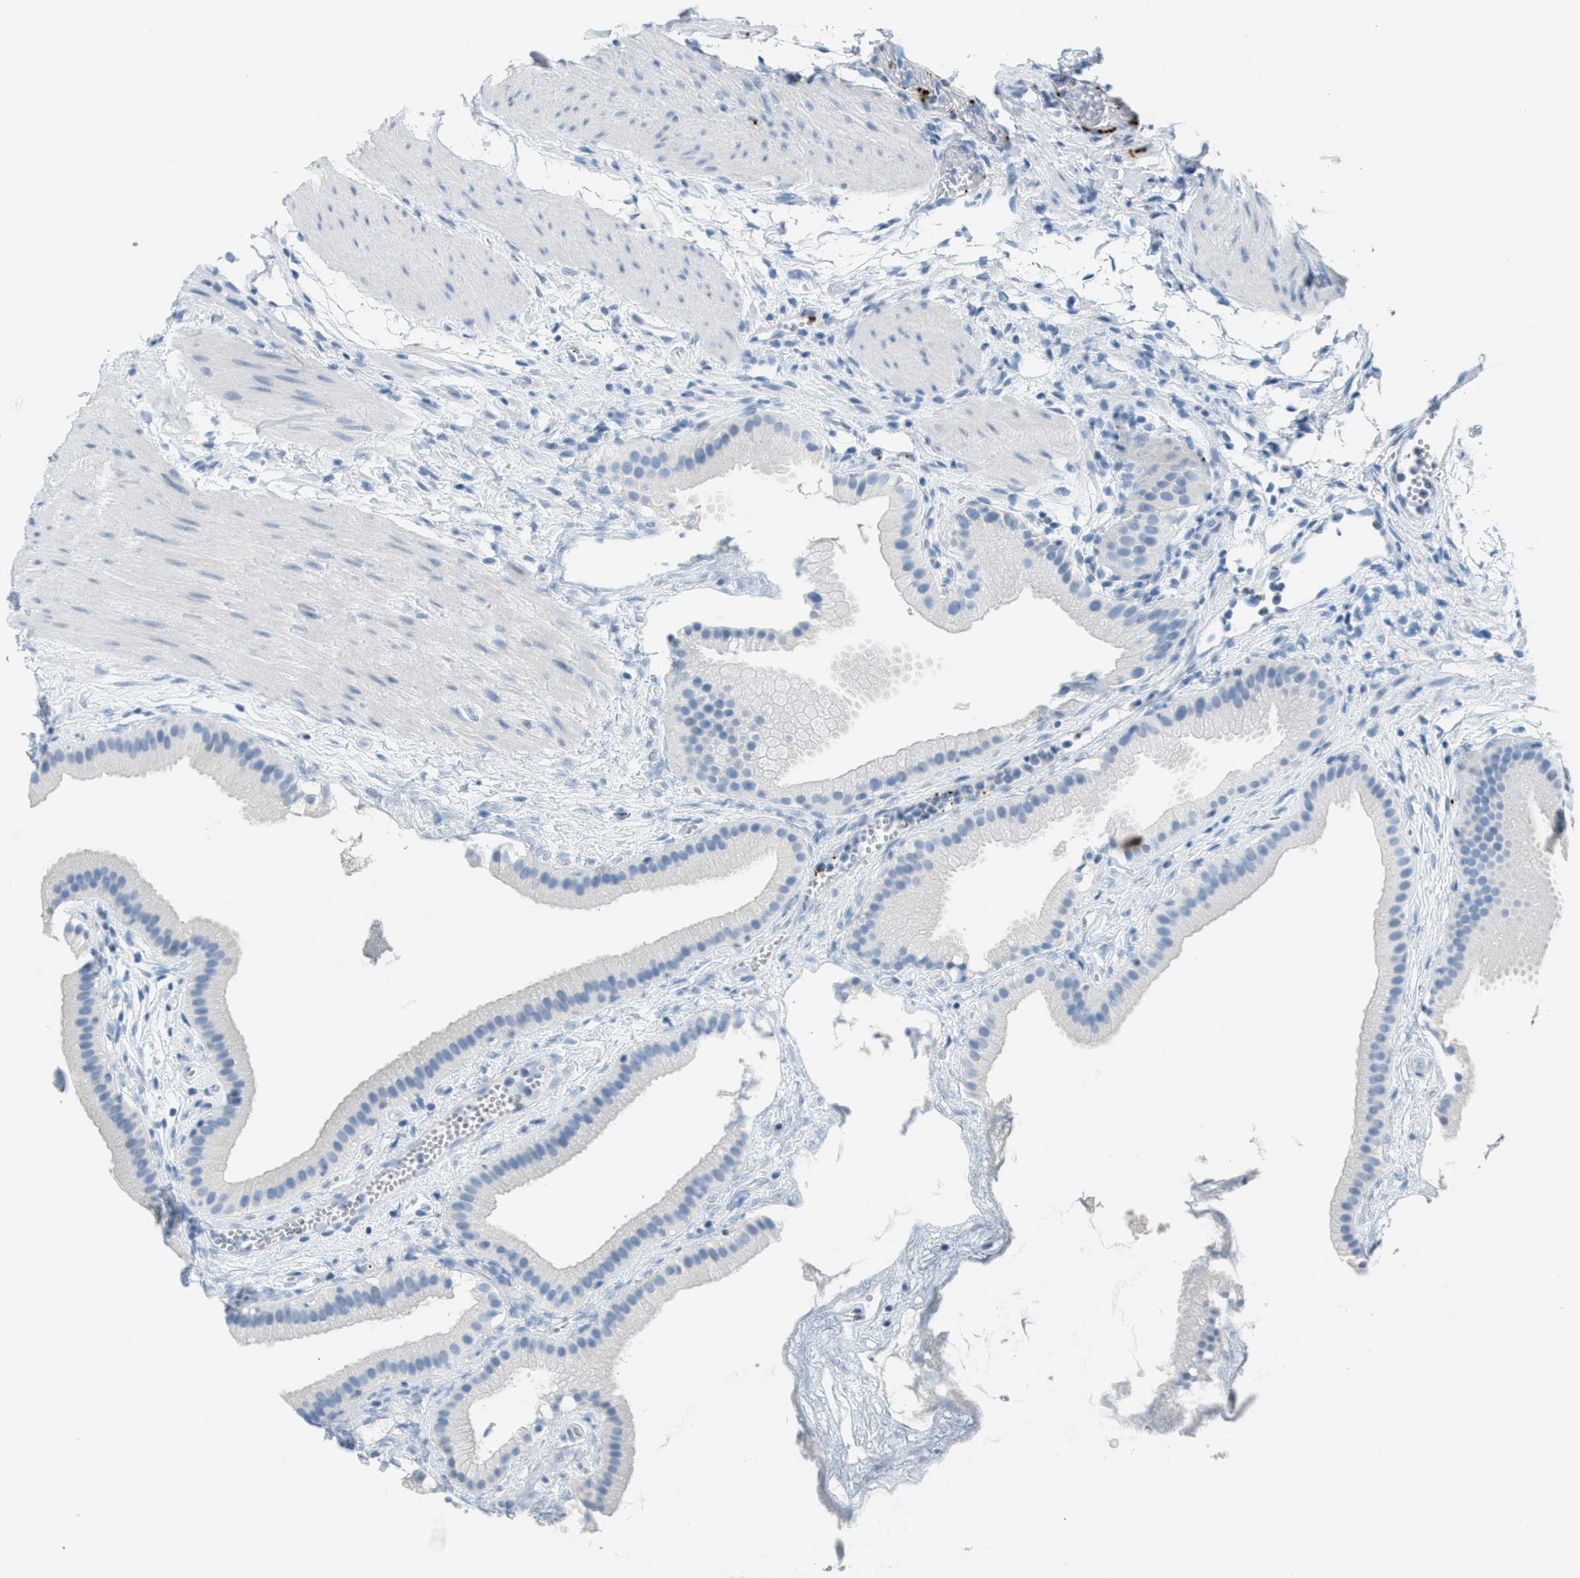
{"staining": {"intensity": "negative", "quantity": "none", "location": "none"}, "tissue": "gallbladder", "cell_type": "Glandular cells", "image_type": "normal", "snomed": [{"axis": "morphology", "description": "Normal tissue, NOS"}, {"axis": "topography", "description": "Gallbladder"}], "caption": "Immunohistochemical staining of normal human gallbladder reveals no significant expression in glandular cells.", "gene": "PPBP", "patient": {"sex": "female", "age": 64}}